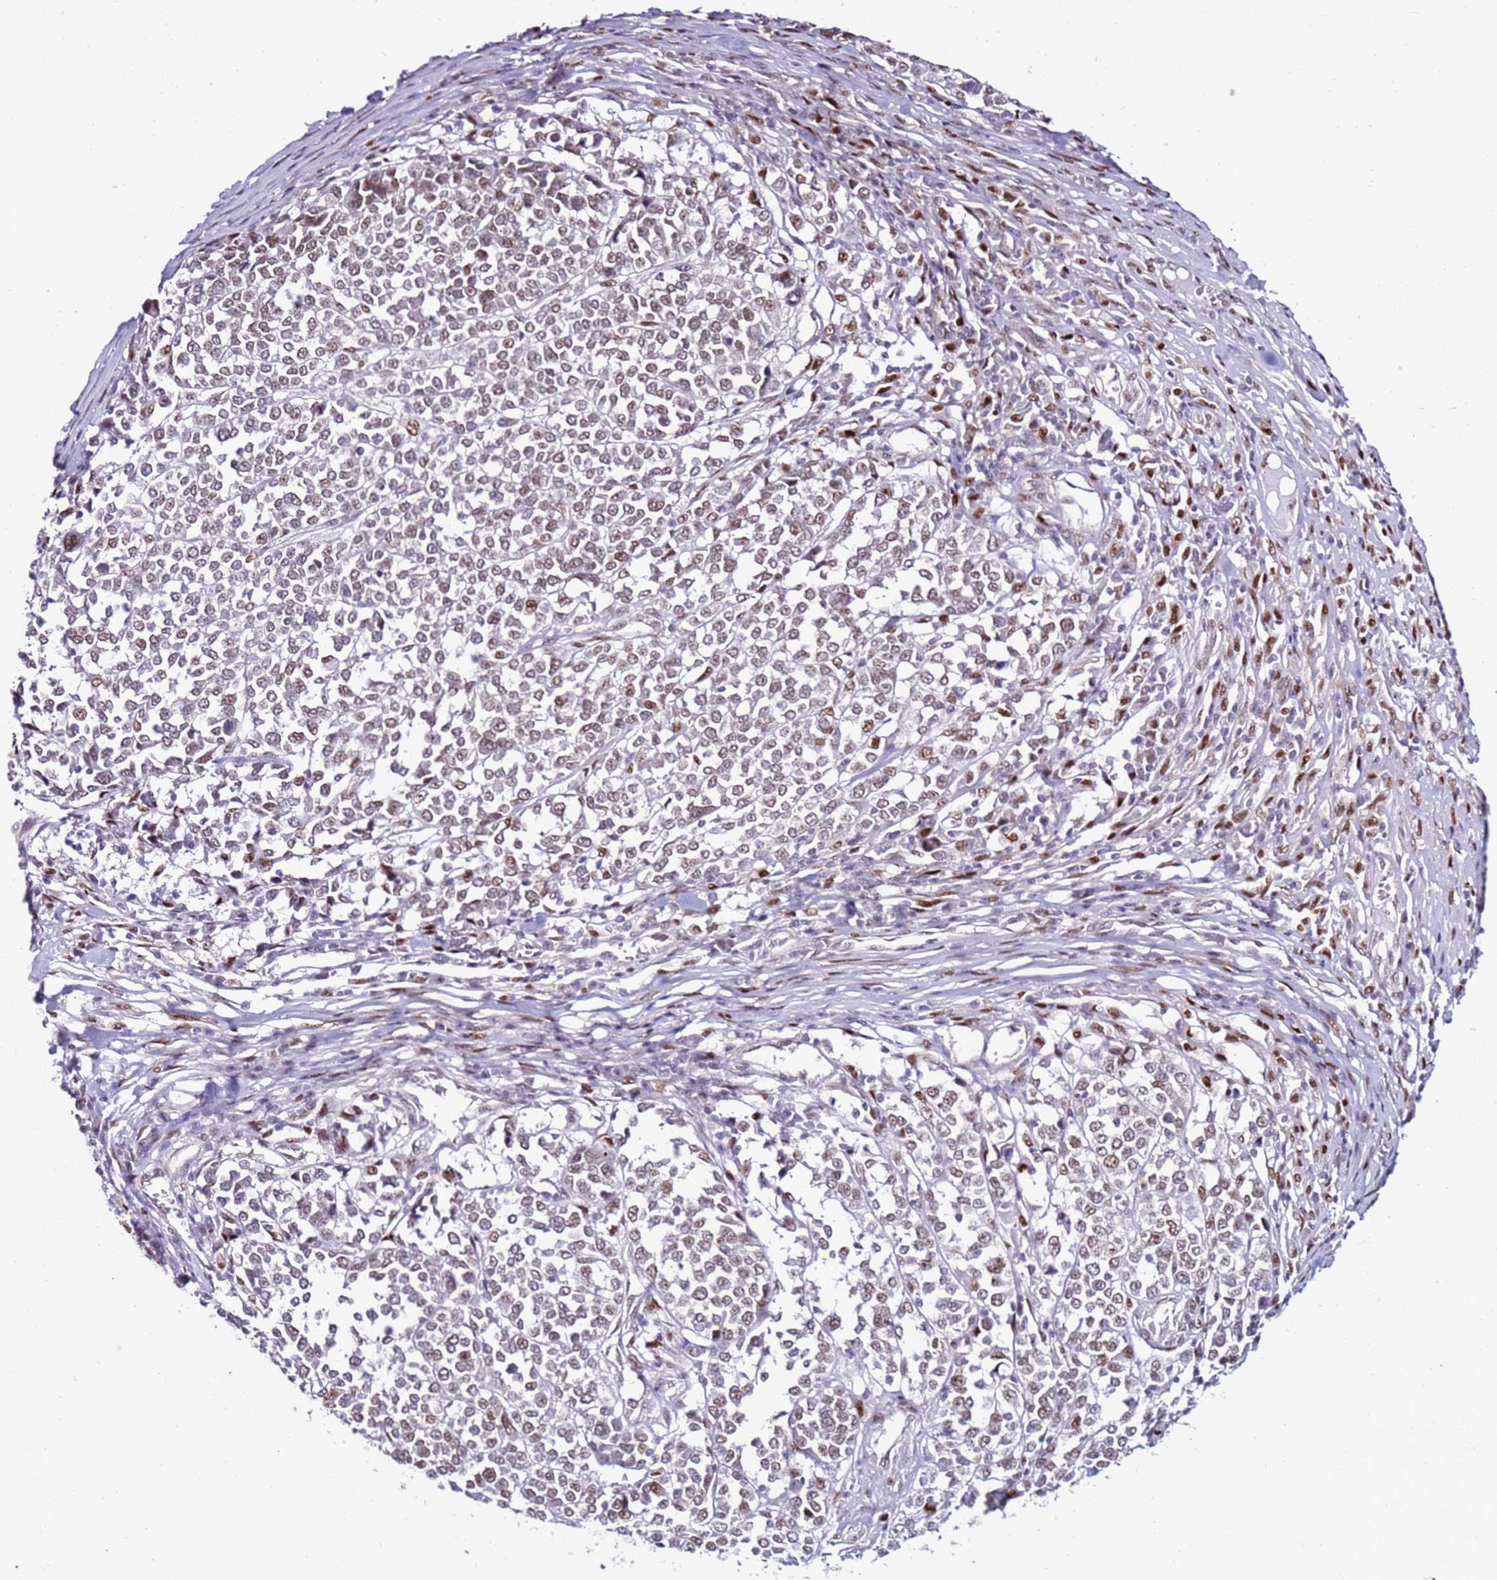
{"staining": {"intensity": "weak", "quantity": ">75%", "location": "nuclear"}, "tissue": "melanoma", "cell_type": "Tumor cells", "image_type": "cancer", "snomed": [{"axis": "morphology", "description": "Malignant melanoma, Metastatic site"}, {"axis": "topography", "description": "Lymph node"}], "caption": "Immunohistochemical staining of human malignant melanoma (metastatic site) exhibits low levels of weak nuclear protein positivity in about >75% of tumor cells.", "gene": "KPNA4", "patient": {"sex": "male", "age": 44}}